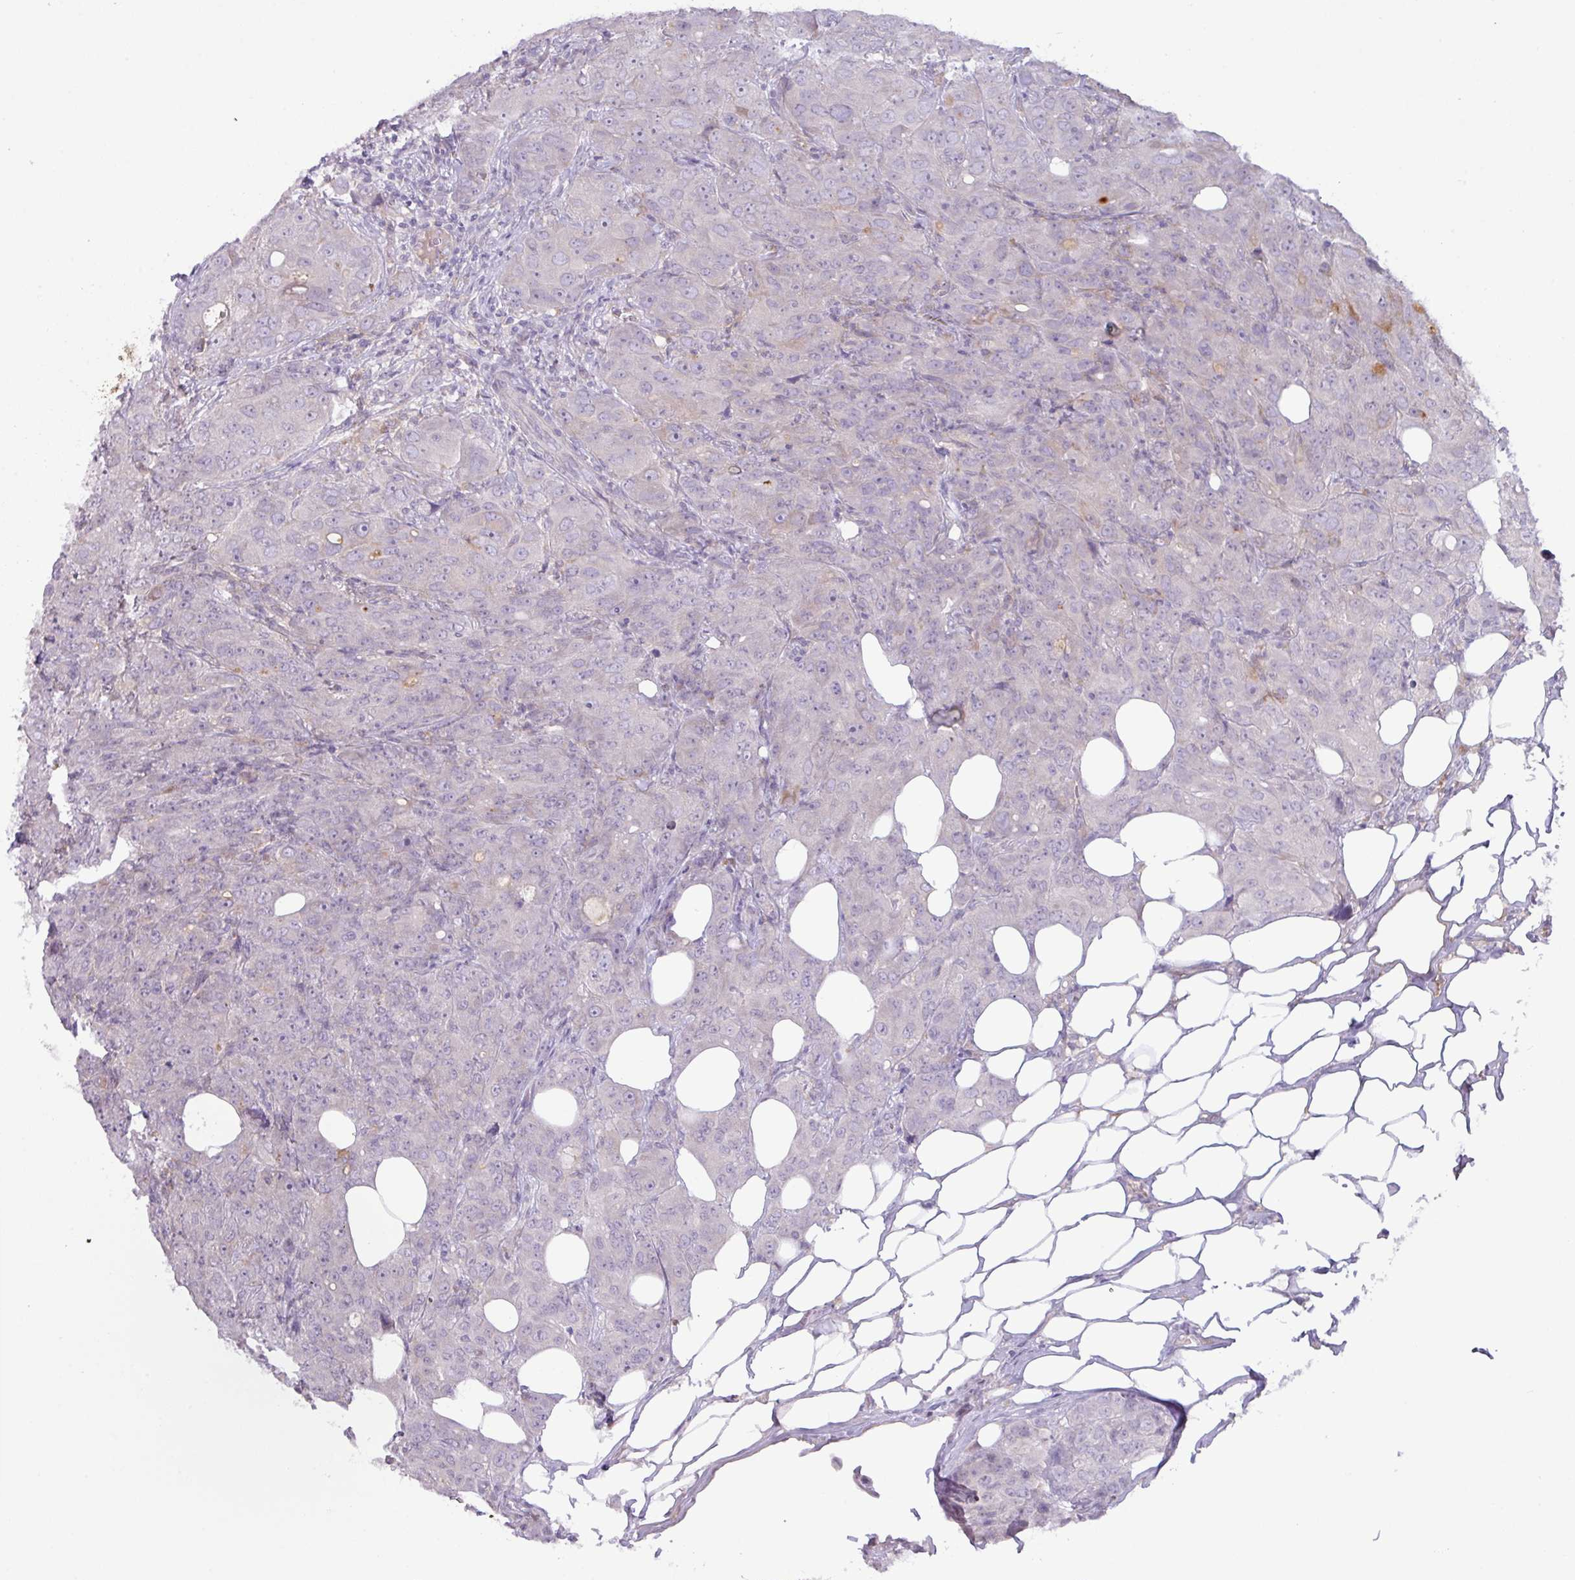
{"staining": {"intensity": "negative", "quantity": "none", "location": "none"}, "tissue": "breast cancer", "cell_type": "Tumor cells", "image_type": "cancer", "snomed": [{"axis": "morphology", "description": "Duct carcinoma"}, {"axis": "topography", "description": "Breast"}], "caption": "This is a image of IHC staining of invasive ductal carcinoma (breast), which shows no positivity in tumor cells.", "gene": "ZNF524", "patient": {"sex": "female", "age": 43}}